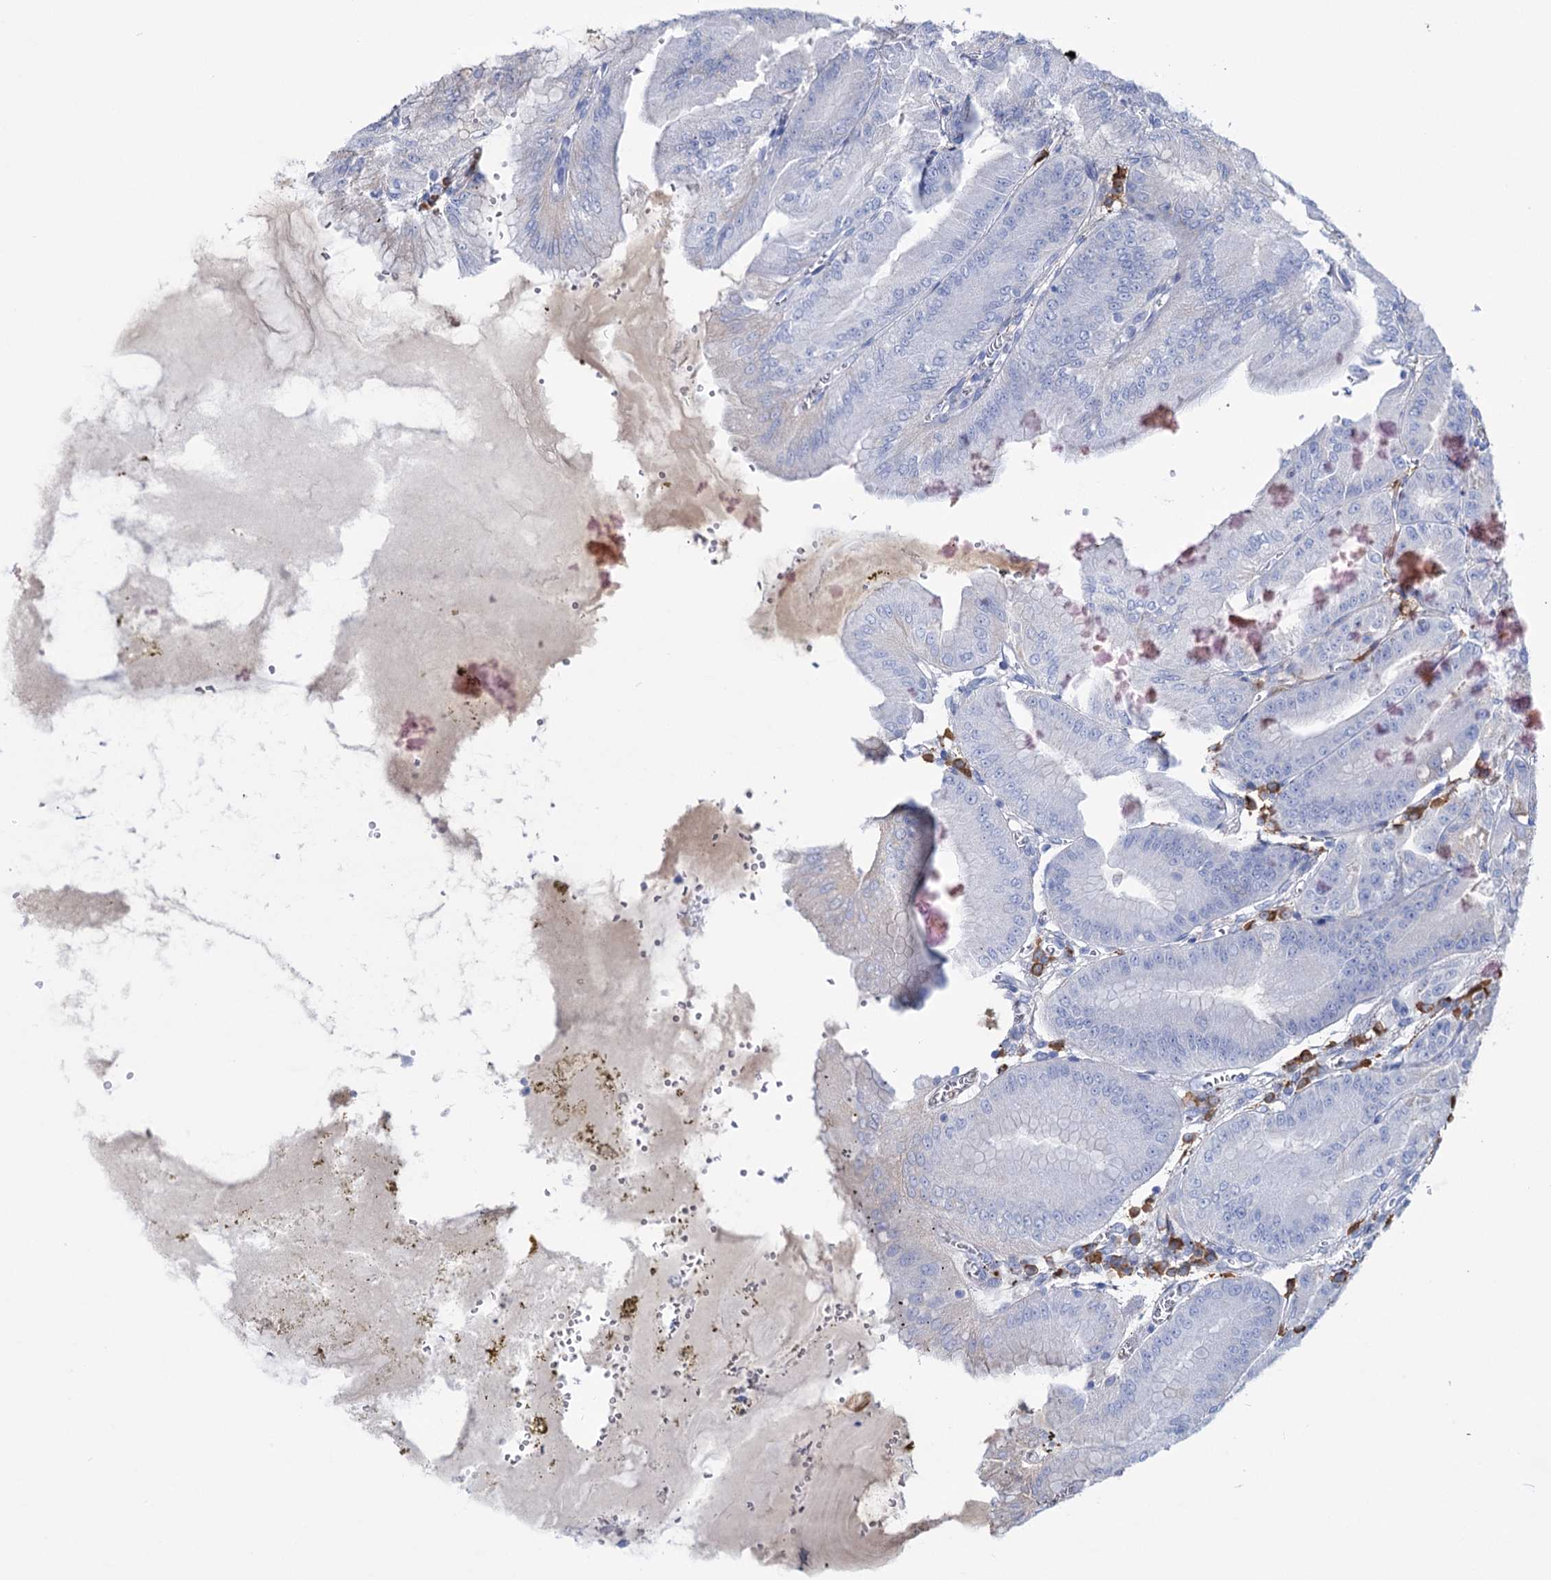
{"staining": {"intensity": "negative", "quantity": "none", "location": "none"}, "tissue": "stomach", "cell_type": "Glandular cells", "image_type": "normal", "snomed": [{"axis": "morphology", "description": "Normal tissue, NOS"}, {"axis": "topography", "description": "Stomach, upper"}, {"axis": "topography", "description": "Stomach, lower"}], "caption": "Immunohistochemistry of unremarkable stomach shows no positivity in glandular cells. The staining was performed using DAB to visualize the protein expression in brown, while the nuclei were stained in blue with hematoxylin (Magnification: 20x).", "gene": "FBXW12", "patient": {"sex": "male", "age": 71}}